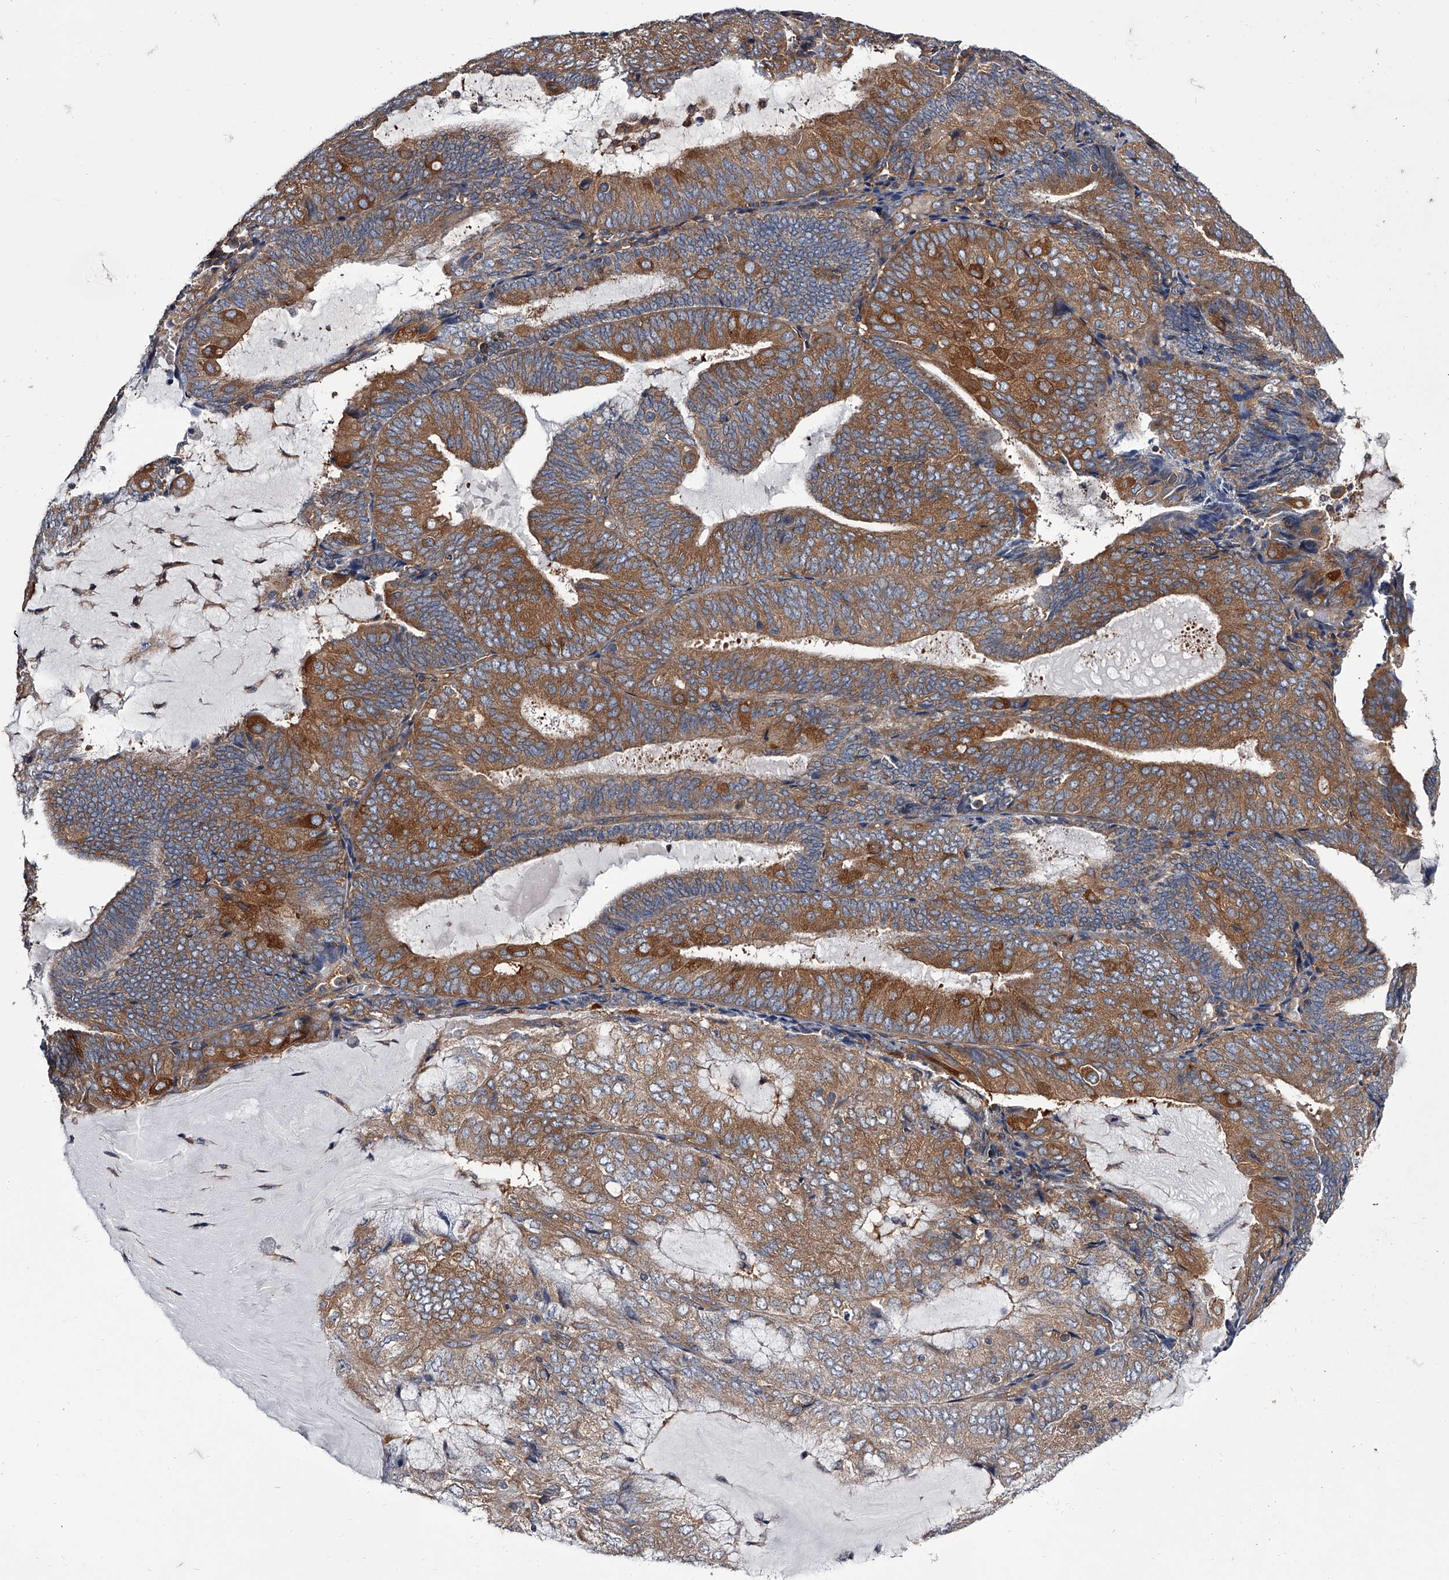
{"staining": {"intensity": "strong", "quantity": "25%-75%", "location": "cytoplasmic/membranous"}, "tissue": "endometrial cancer", "cell_type": "Tumor cells", "image_type": "cancer", "snomed": [{"axis": "morphology", "description": "Adenocarcinoma, NOS"}, {"axis": "topography", "description": "Endometrium"}], "caption": "An IHC histopathology image of tumor tissue is shown. Protein staining in brown labels strong cytoplasmic/membranous positivity in endometrial adenocarcinoma within tumor cells.", "gene": "GAPVD1", "patient": {"sex": "female", "age": 81}}